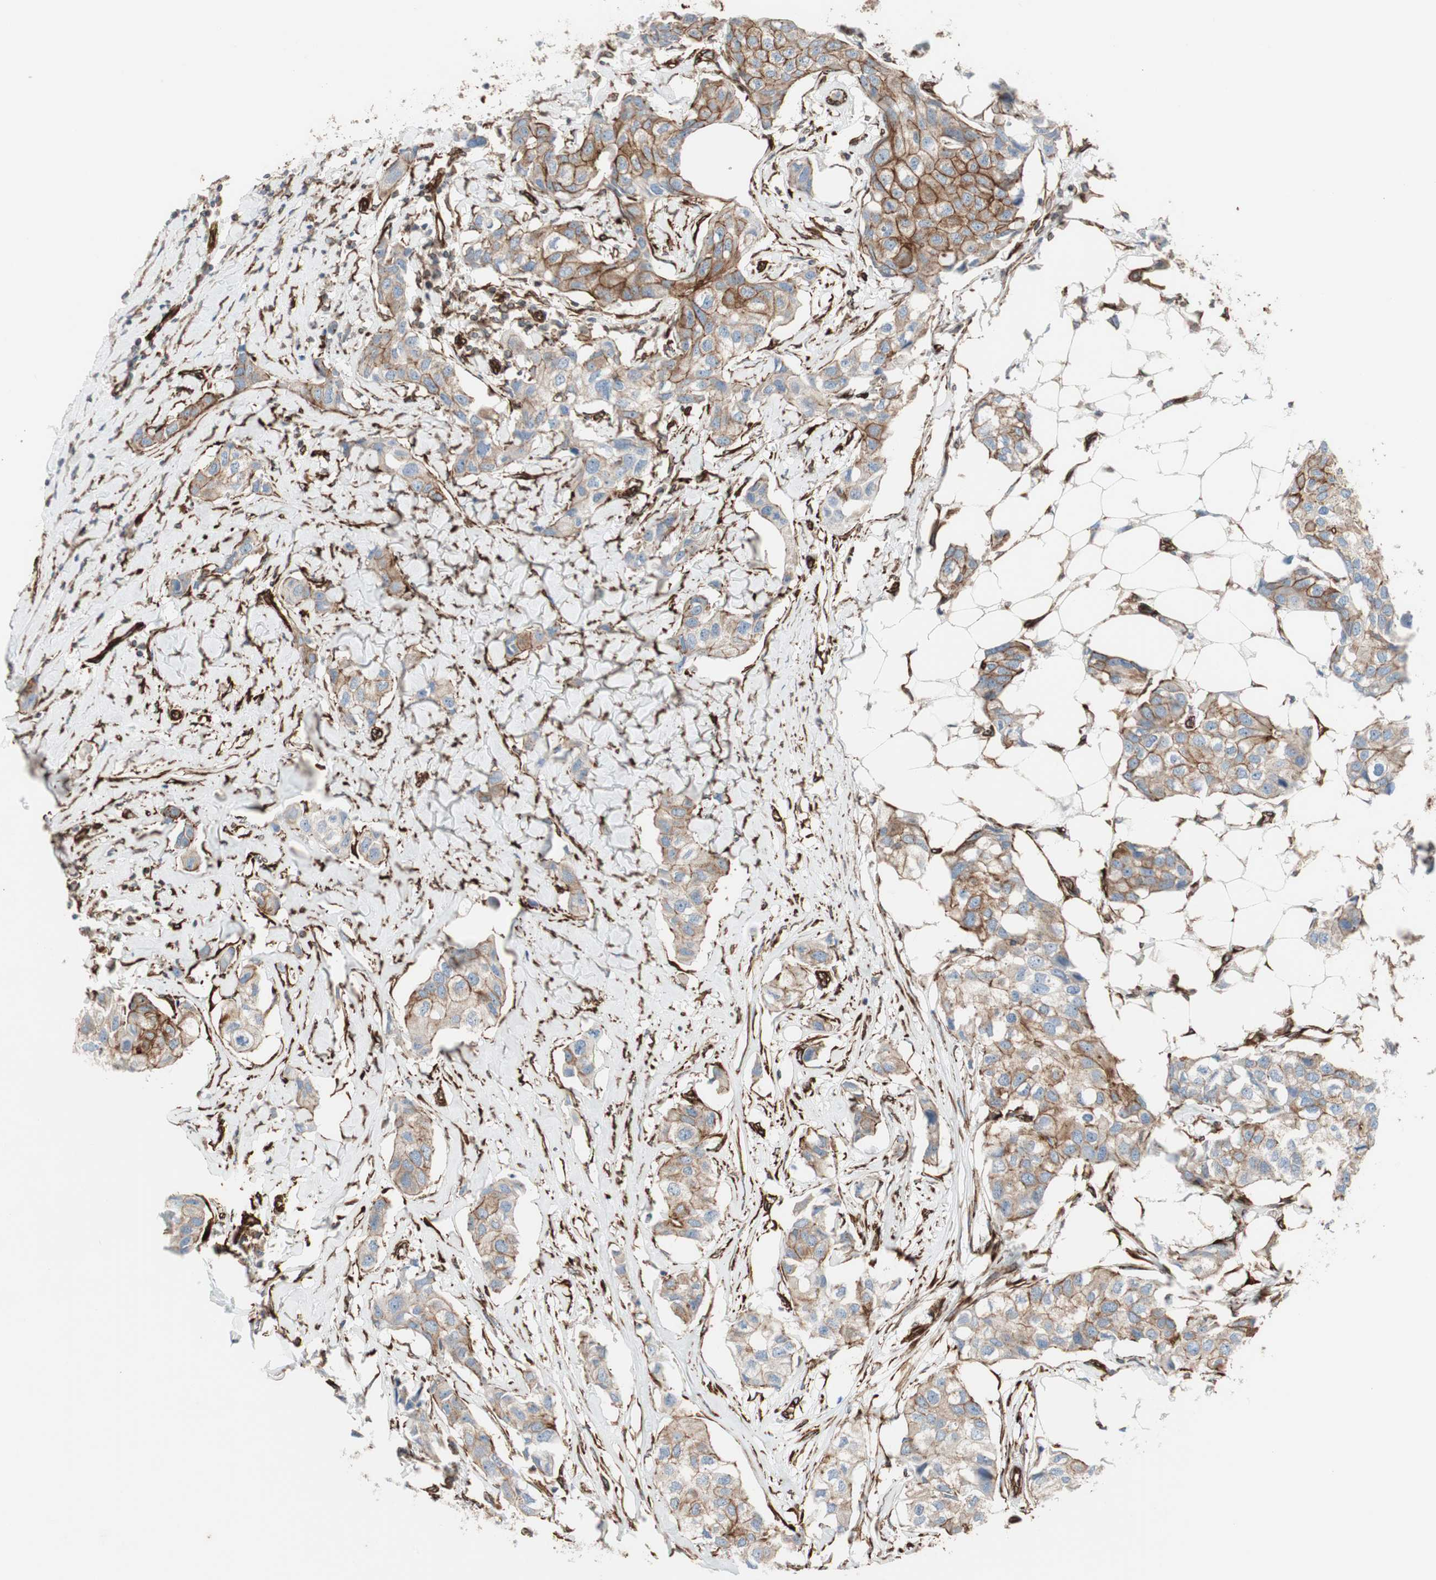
{"staining": {"intensity": "strong", "quantity": ">75%", "location": "cytoplasmic/membranous"}, "tissue": "breast cancer", "cell_type": "Tumor cells", "image_type": "cancer", "snomed": [{"axis": "morphology", "description": "Duct carcinoma"}, {"axis": "topography", "description": "Breast"}], "caption": "Strong cytoplasmic/membranous expression for a protein is present in approximately >75% of tumor cells of breast intraductal carcinoma using immunohistochemistry.", "gene": "TCTA", "patient": {"sex": "female", "age": 80}}